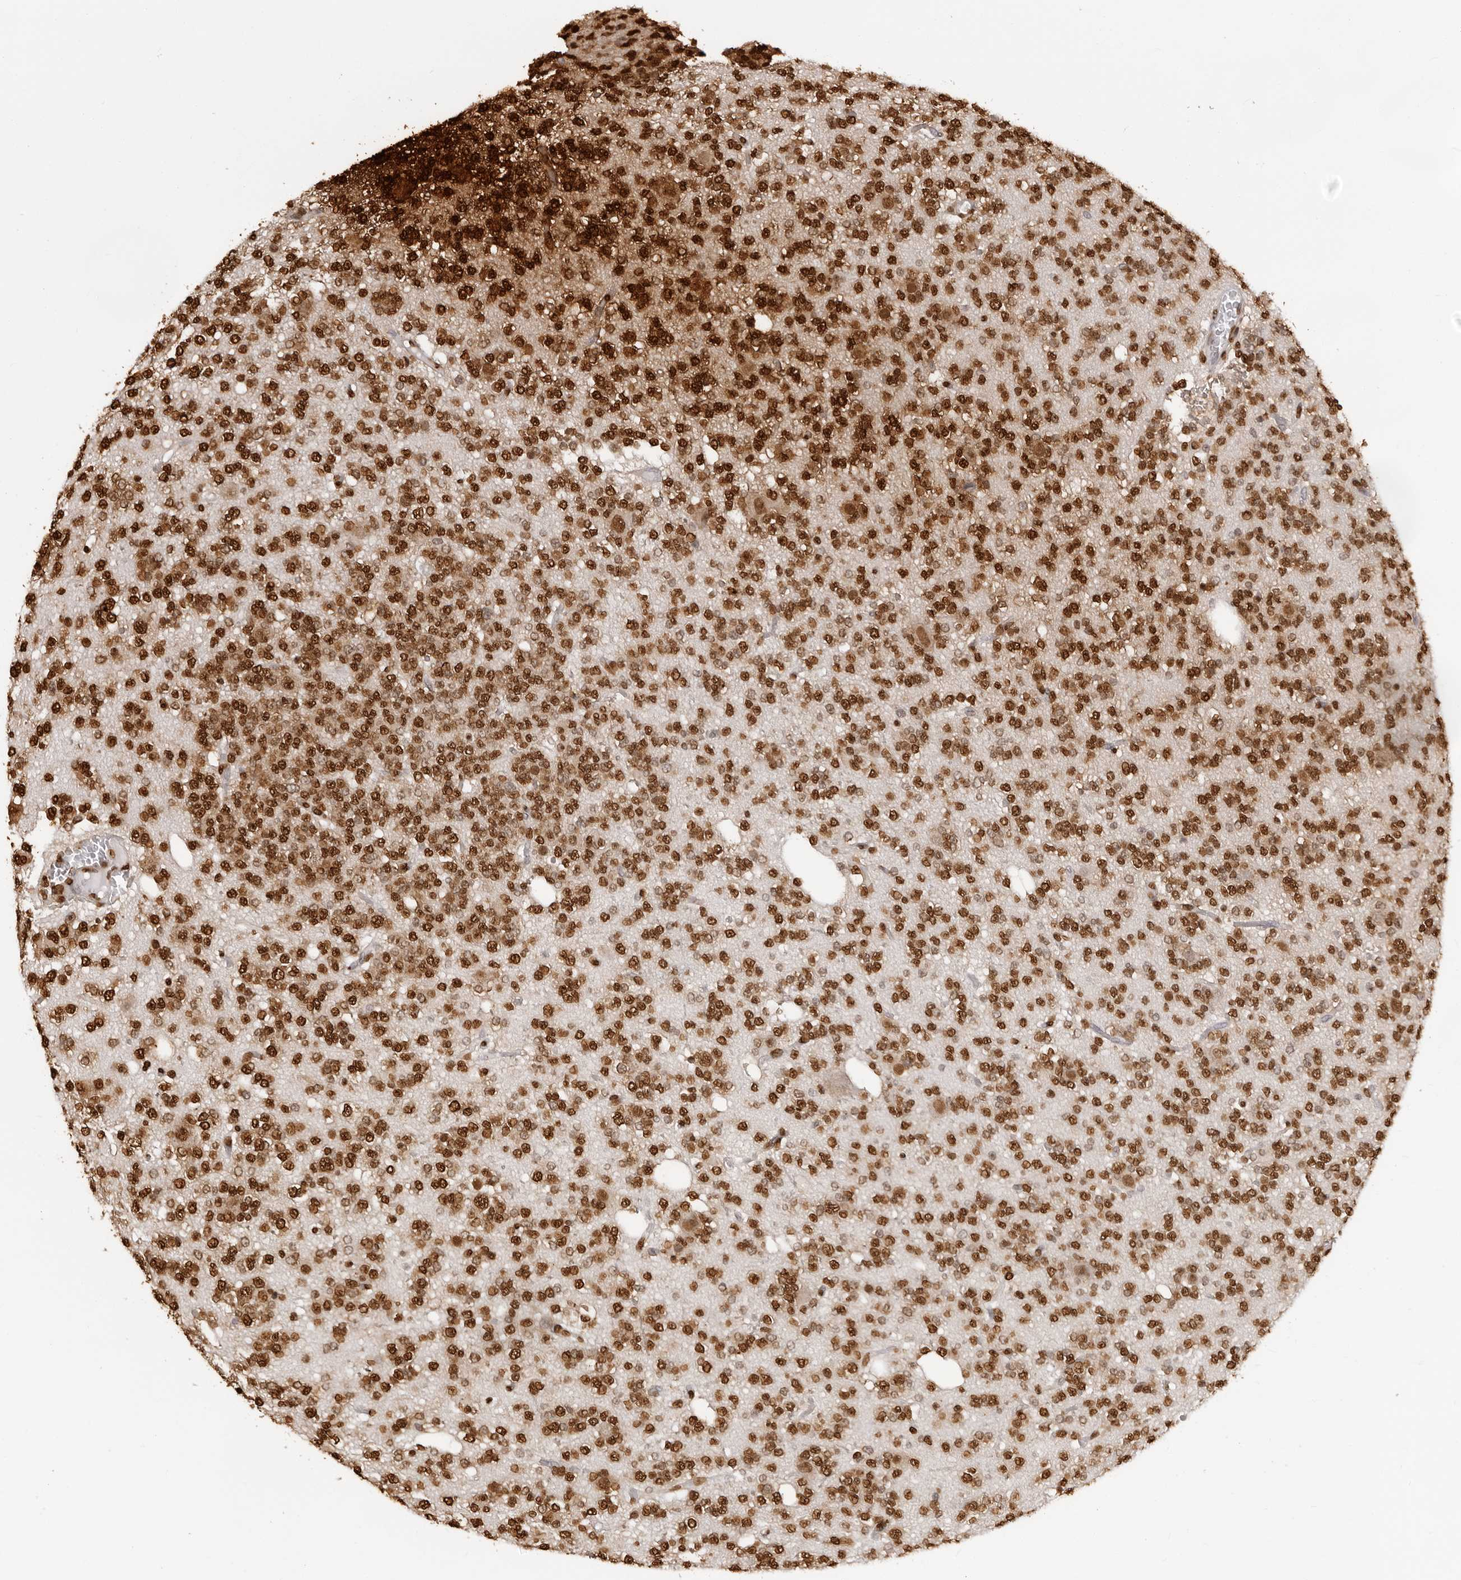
{"staining": {"intensity": "strong", "quantity": ">75%", "location": "cytoplasmic/membranous,nuclear"}, "tissue": "glioma", "cell_type": "Tumor cells", "image_type": "cancer", "snomed": [{"axis": "morphology", "description": "Glioma, malignant, Low grade"}, {"axis": "topography", "description": "Brain"}], "caption": "Strong cytoplasmic/membranous and nuclear protein staining is present in approximately >75% of tumor cells in malignant low-grade glioma.", "gene": "ZFP91", "patient": {"sex": "male", "age": 38}}